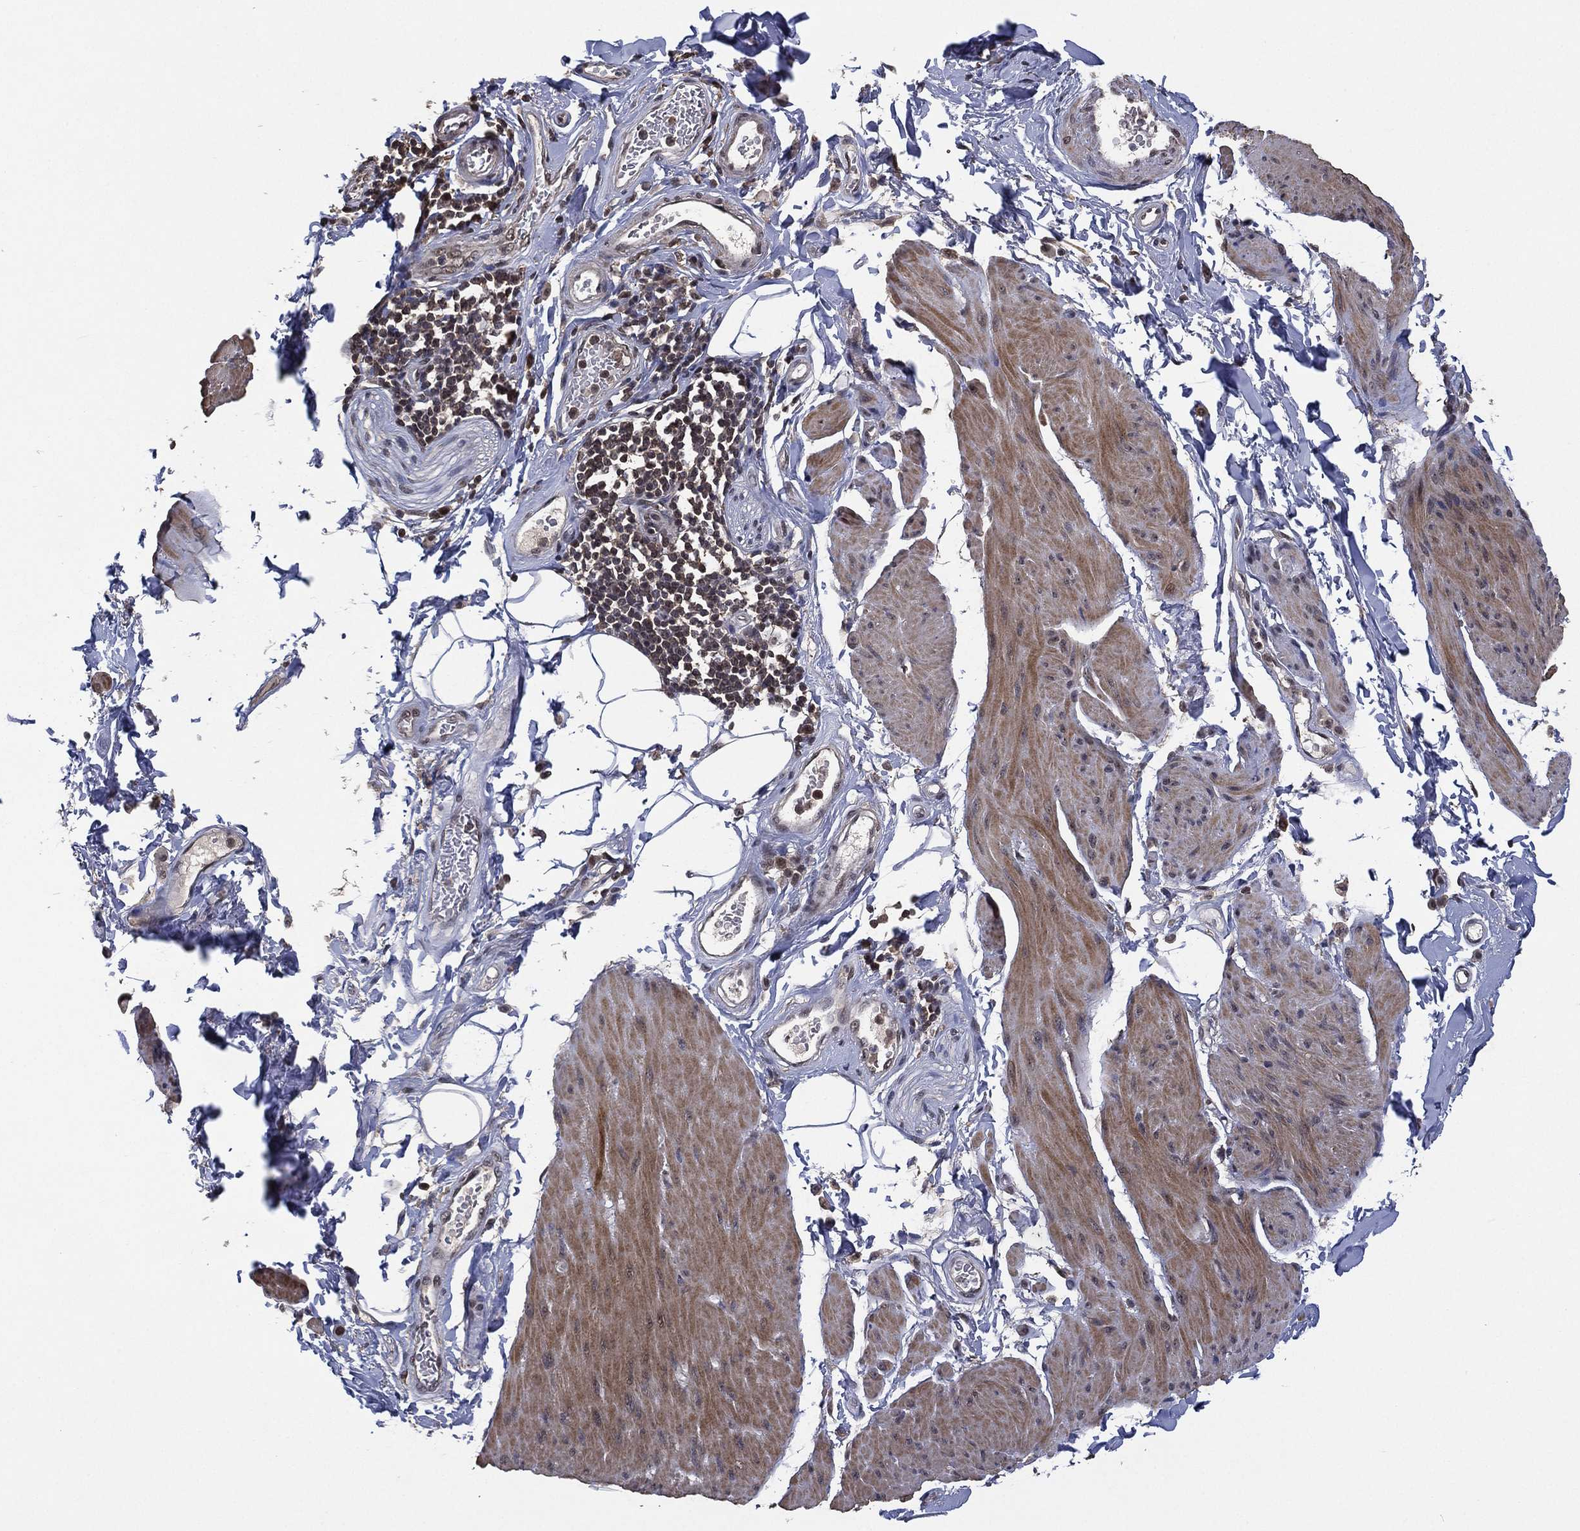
{"staining": {"intensity": "moderate", "quantity": "<25%", "location": "cytoplasmic/membranous"}, "tissue": "smooth muscle", "cell_type": "Smooth muscle cells", "image_type": "normal", "snomed": [{"axis": "morphology", "description": "Normal tissue, NOS"}, {"axis": "topography", "description": "Adipose tissue"}, {"axis": "topography", "description": "Smooth muscle"}, {"axis": "topography", "description": "Peripheral nerve tissue"}], "caption": "A high-resolution micrograph shows immunohistochemistry (IHC) staining of unremarkable smooth muscle, which demonstrates moderate cytoplasmic/membranous positivity in about <25% of smooth muscle cells. (IHC, brightfield microscopy, high magnification).", "gene": "NELFCD", "patient": {"sex": "male", "age": 83}}